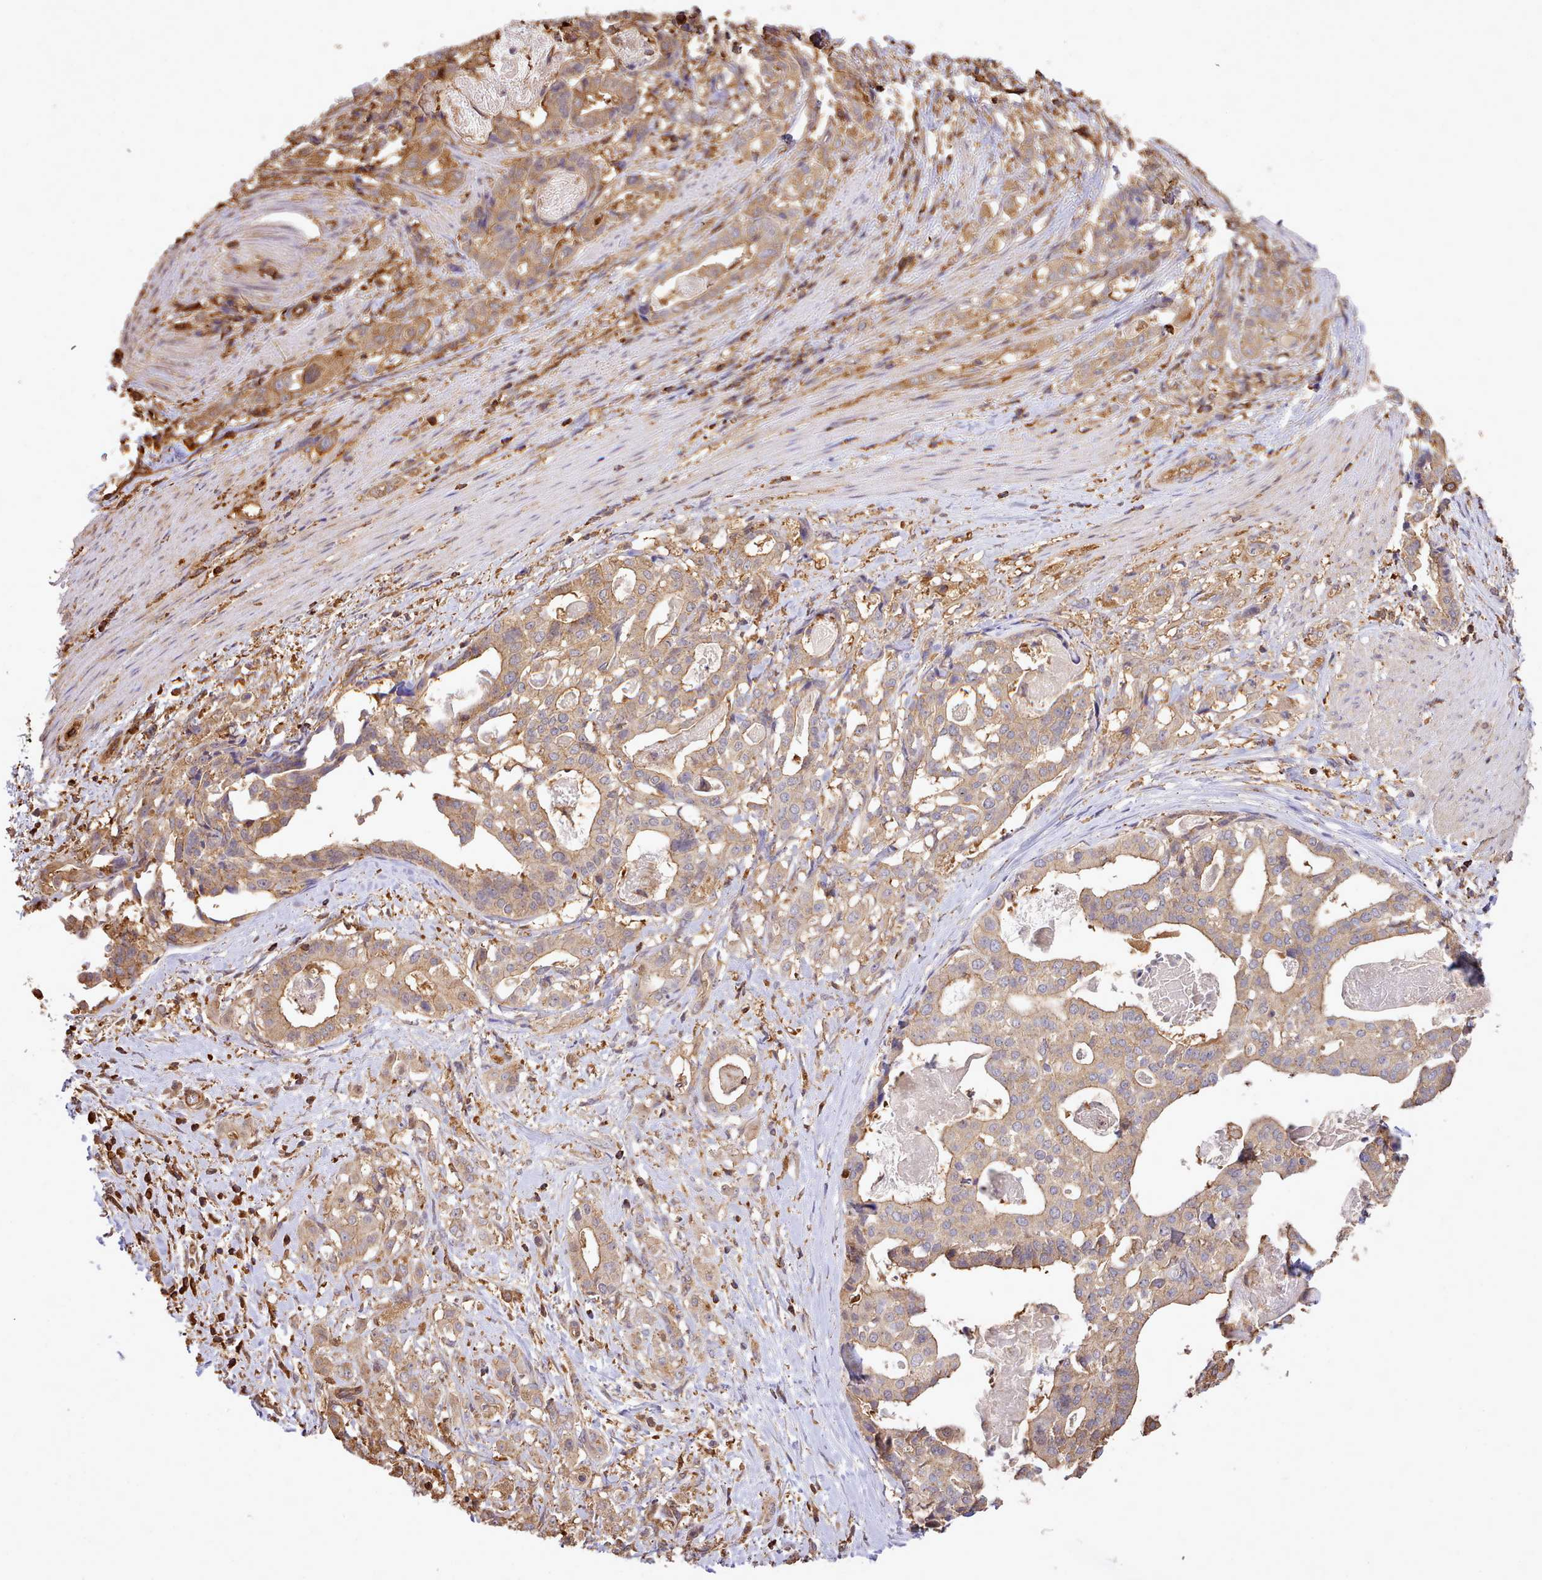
{"staining": {"intensity": "moderate", "quantity": ">75%", "location": "cytoplasmic/membranous"}, "tissue": "stomach cancer", "cell_type": "Tumor cells", "image_type": "cancer", "snomed": [{"axis": "morphology", "description": "Adenocarcinoma, NOS"}, {"axis": "topography", "description": "Stomach"}], "caption": "IHC (DAB (3,3'-diaminobenzidine)) staining of adenocarcinoma (stomach) demonstrates moderate cytoplasmic/membranous protein staining in about >75% of tumor cells.", "gene": "CAPZA1", "patient": {"sex": "male", "age": 48}}